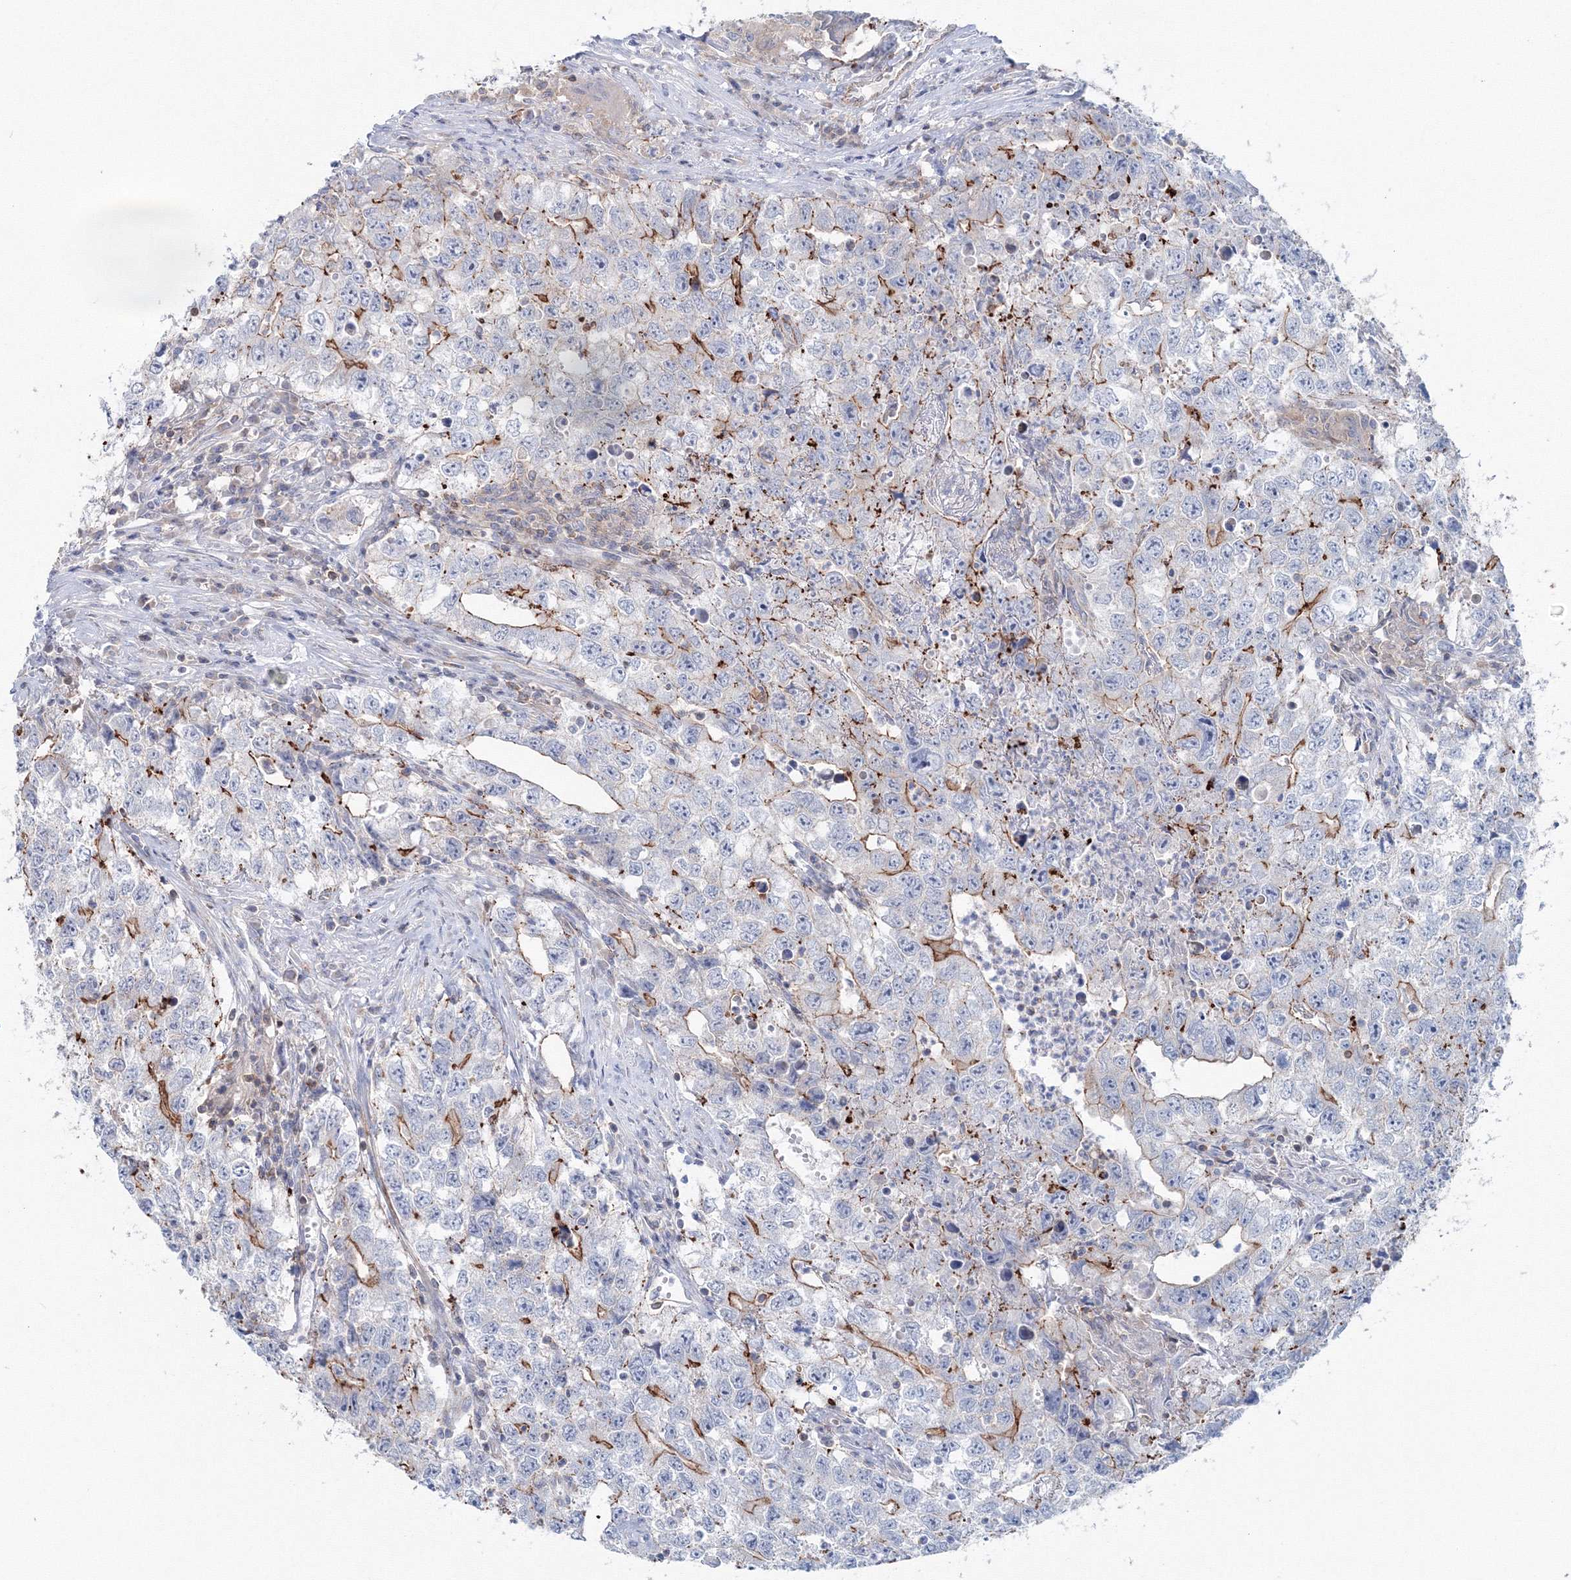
{"staining": {"intensity": "moderate", "quantity": "<25%", "location": "cytoplasmic/membranous"}, "tissue": "testis cancer", "cell_type": "Tumor cells", "image_type": "cancer", "snomed": [{"axis": "morphology", "description": "Seminoma, NOS"}, {"axis": "morphology", "description": "Carcinoma, Embryonal, NOS"}, {"axis": "topography", "description": "Testis"}], "caption": "IHC of human testis cancer (seminoma) demonstrates low levels of moderate cytoplasmic/membranous staining in approximately <25% of tumor cells. The staining is performed using DAB brown chromogen to label protein expression. The nuclei are counter-stained blue using hematoxylin.", "gene": "GGA2", "patient": {"sex": "male", "age": 43}}